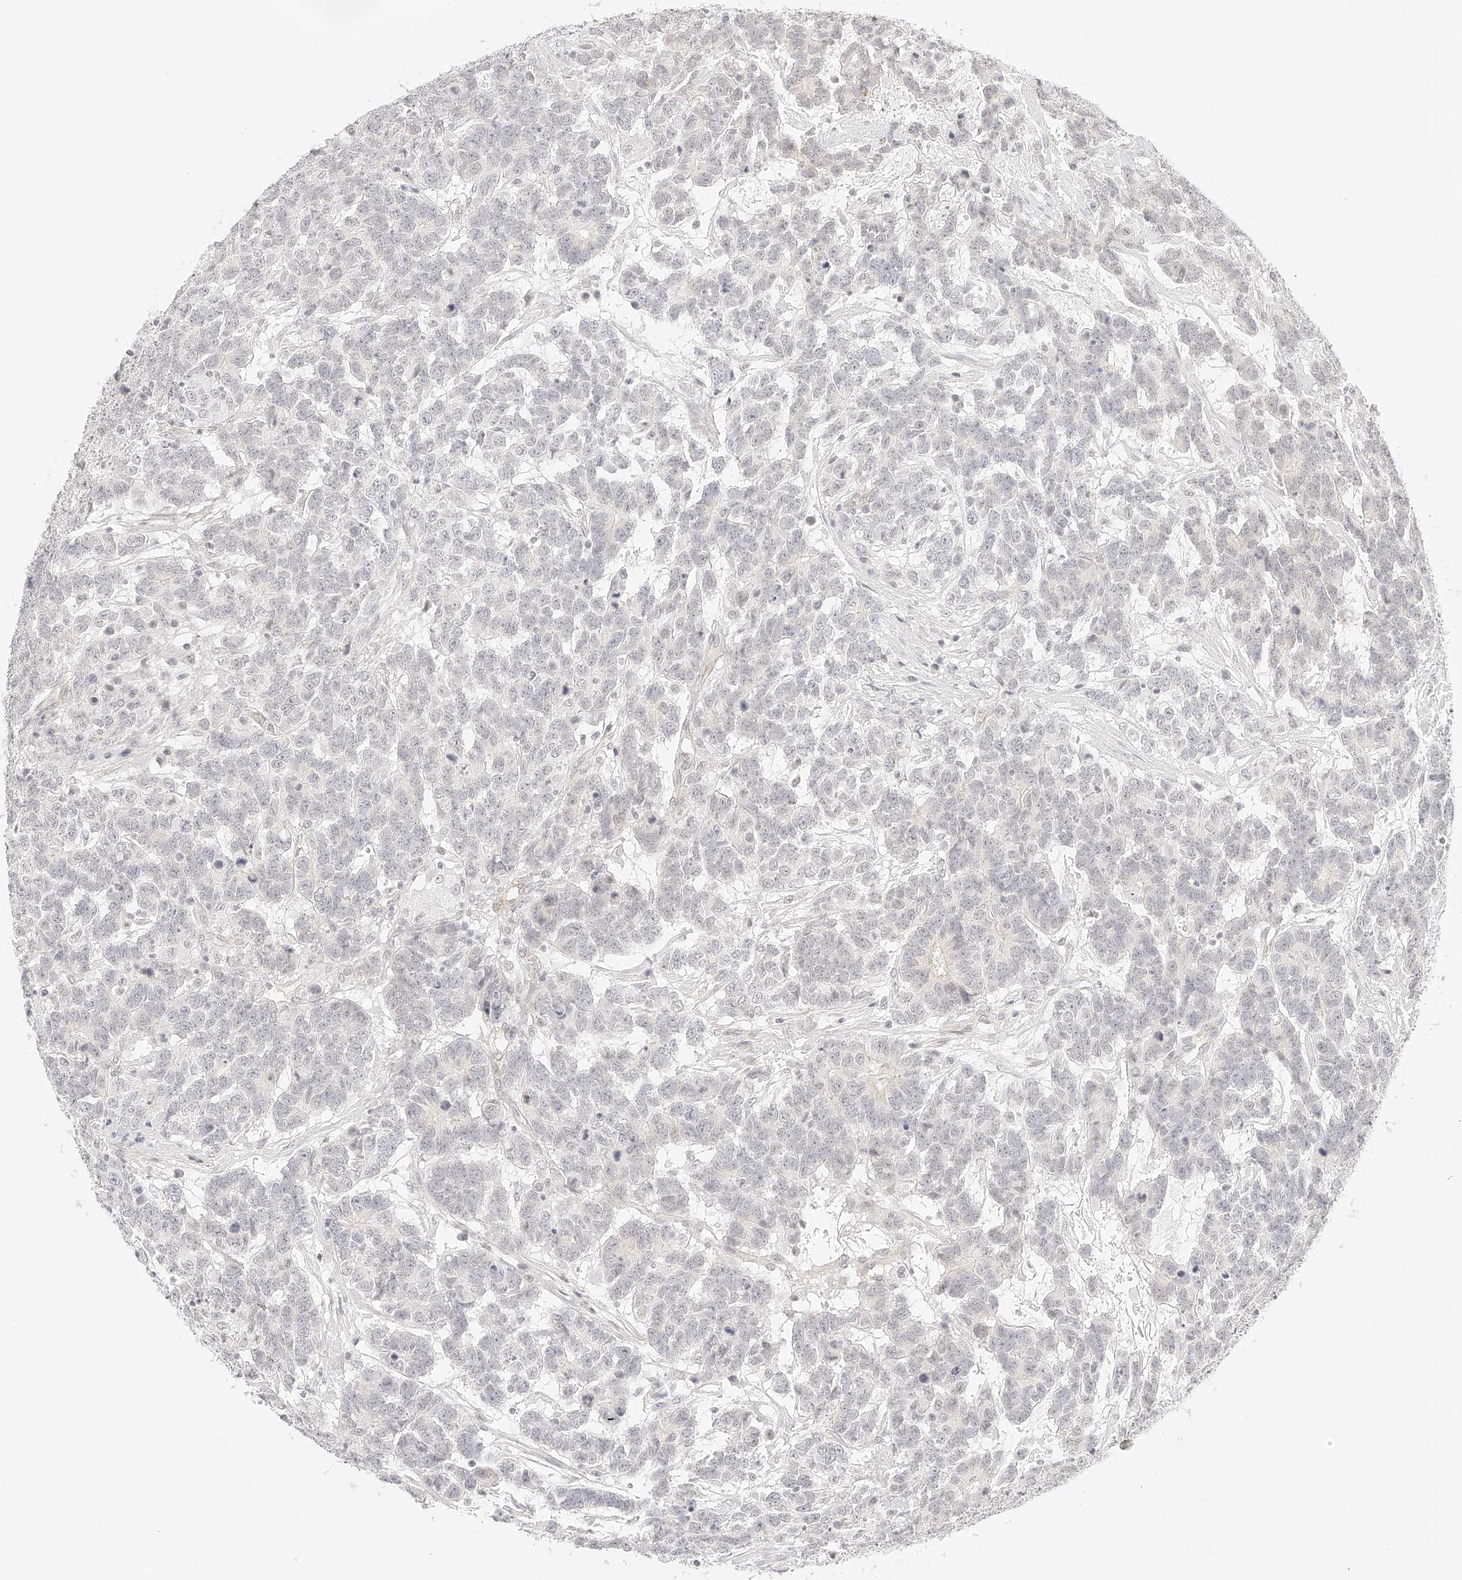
{"staining": {"intensity": "negative", "quantity": "none", "location": "none"}, "tissue": "testis cancer", "cell_type": "Tumor cells", "image_type": "cancer", "snomed": [{"axis": "morphology", "description": "Carcinoma, Embryonal, NOS"}, {"axis": "topography", "description": "Testis"}], "caption": "DAB (3,3'-diaminobenzidine) immunohistochemical staining of testis cancer exhibits no significant expression in tumor cells.", "gene": "ZFP69", "patient": {"sex": "male", "age": 26}}